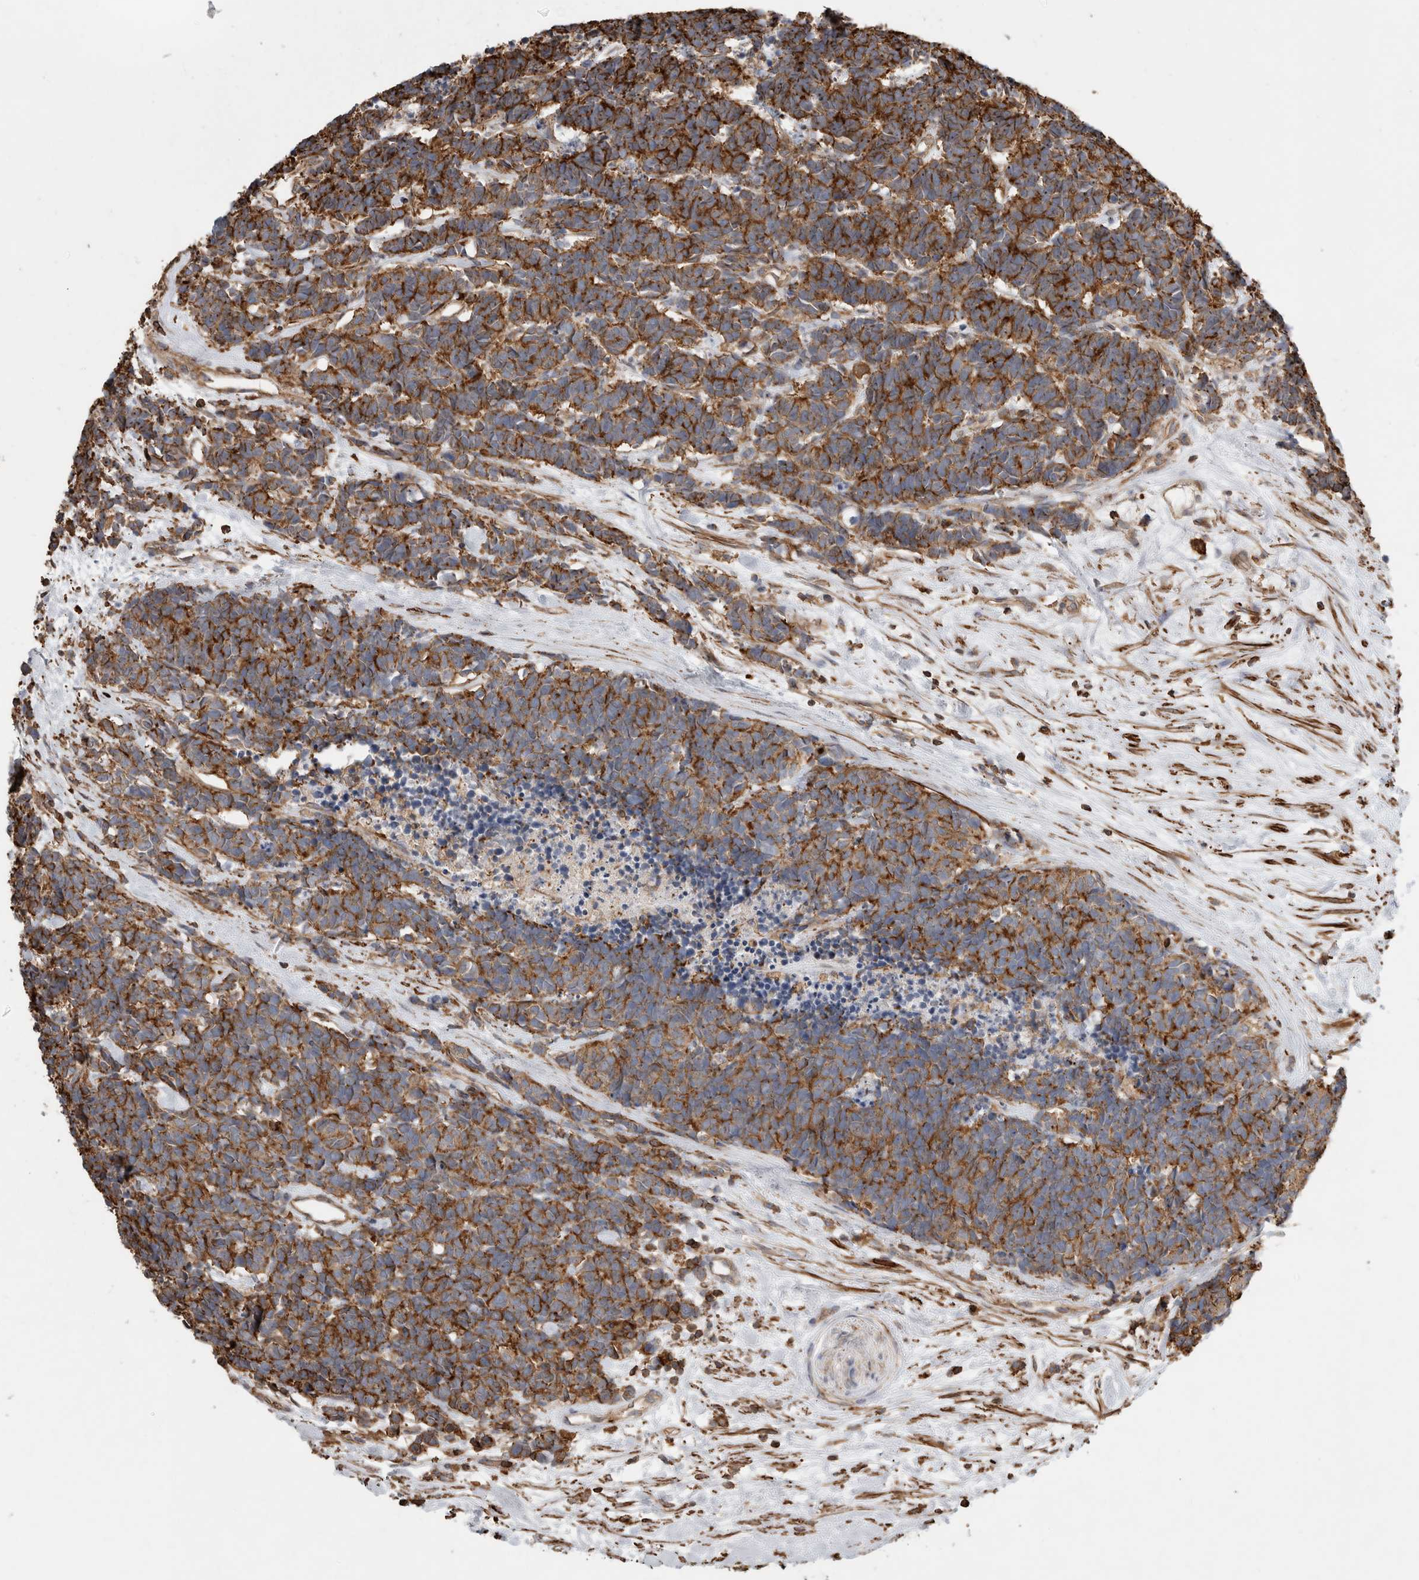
{"staining": {"intensity": "strong", "quantity": ">75%", "location": "cytoplasmic/membranous"}, "tissue": "carcinoid", "cell_type": "Tumor cells", "image_type": "cancer", "snomed": [{"axis": "morphology", "description": "Carcinoma, NOS"}, {"axis": "morphology", "description": "Carcinoid, malignant, NOS"}, {"axis": "topography", "description": "Urinary bladder"}], "caption": "DAB immunohistochemical staining of human carcinoid demonstrates strong cytoplasmic/membranous protein staining in approximately >75% of tumor cells.", "gene": "GPER1", "patient": {"sex": "male", "age": 57}}